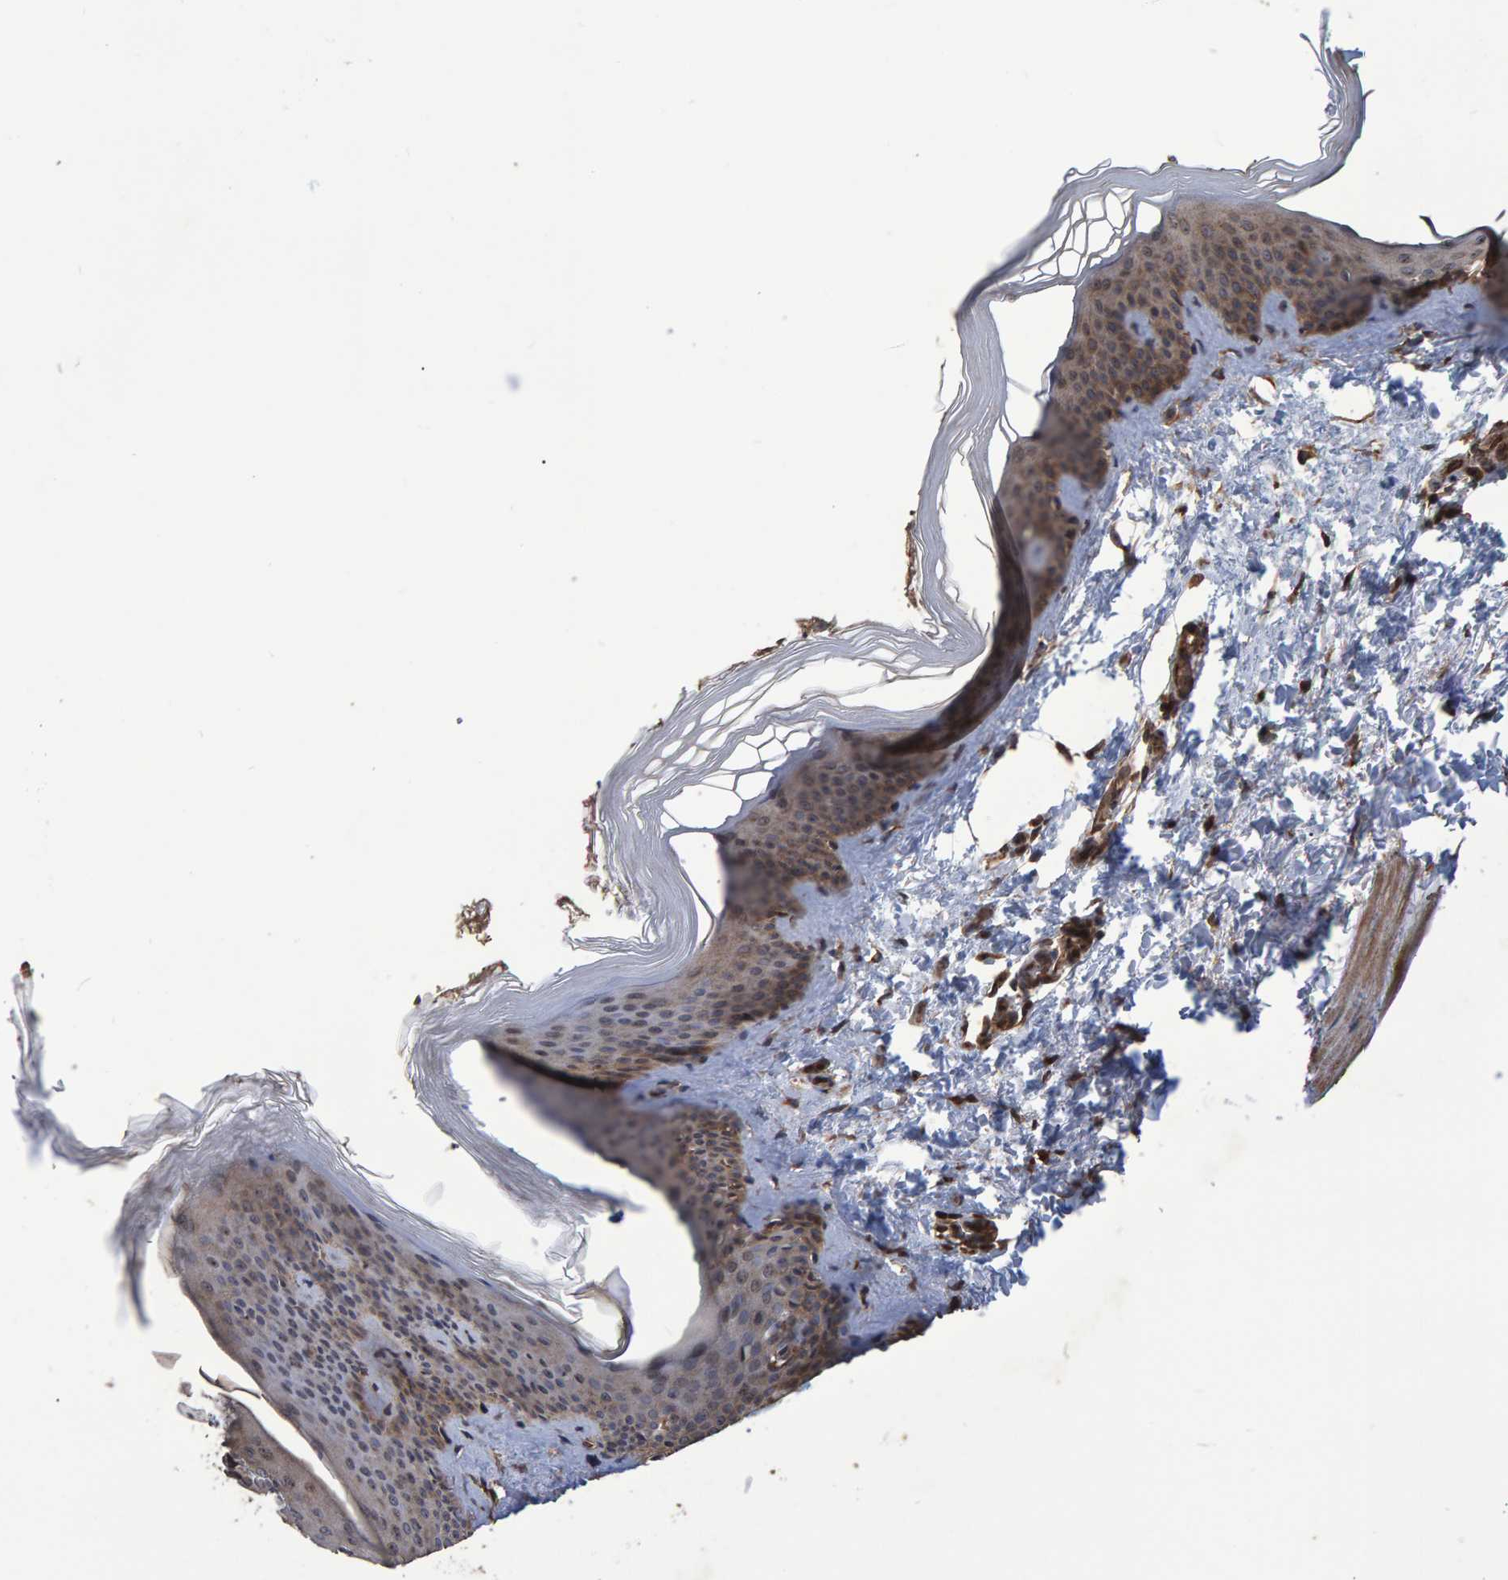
{"staining": {"intensity": "negative", "quantity": "none", "location": "none"}, "tissue": "skin", "cell_type": "Fibroblasts", "image_type": "normal", "snomed": [{"axis": "morphology", "description": "Normal tissue, NOS"}, {"axis": "topography", "description": "Skin"}], "caption": "DAB immunohistochemical staining of normal skin displays no significant positivity in fibroblasts.", "gene": "TRIM68", "patient": {"sex": "female", "age": 27}}